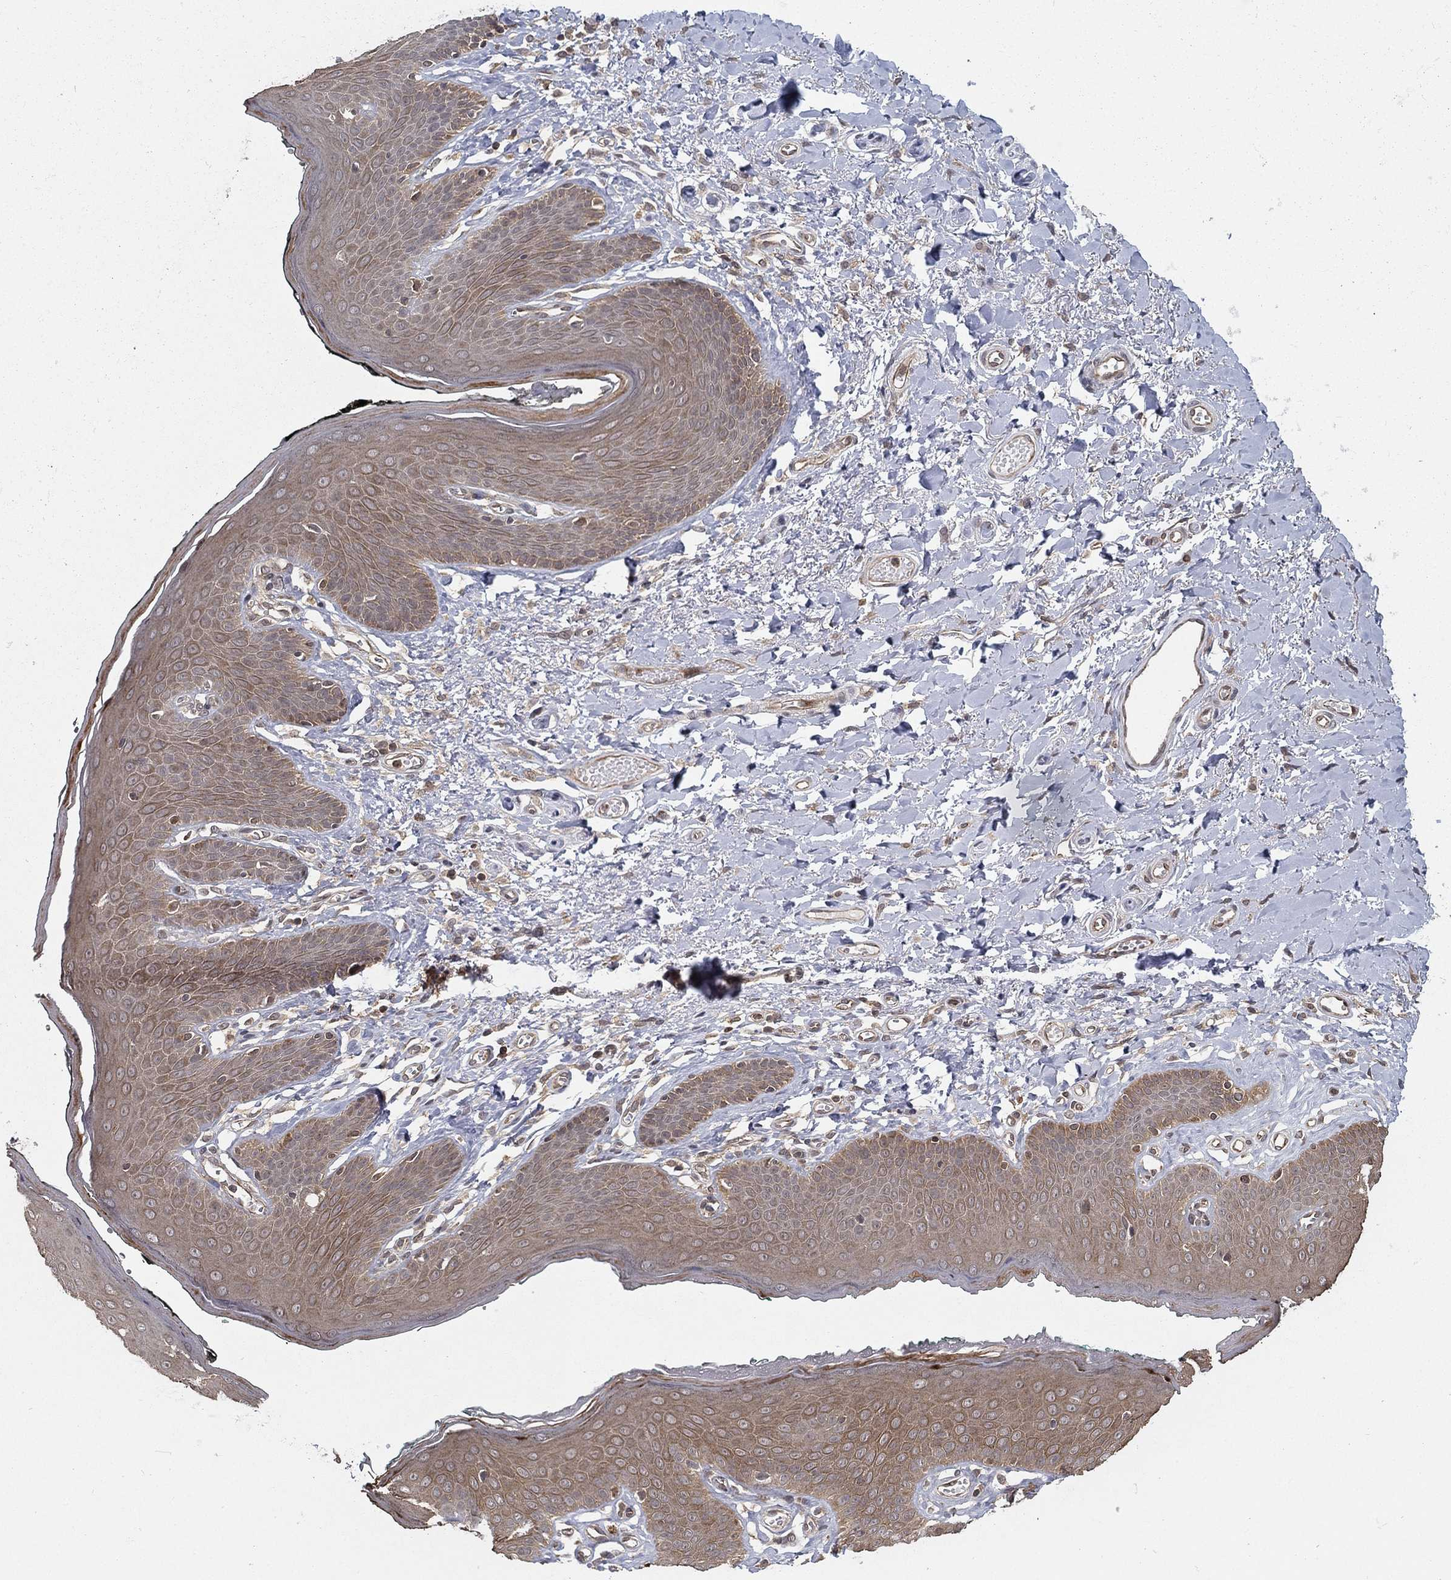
{"staining": {"intensity": "weak", "quantity": "25%-75%", "location": "cytoplasmic/membranous"}, "tissue": "vagina", "cell_type": "Squamous epithelial cells", "image_type": "normal", "snomed": [{"axis": "morphology", "description": "Normal tissue, NOS"}, {"axis": "topography", "description": "Vagina"}], "caption": "DAB immunohistochemical staining of unremarkable human vagina demonstrates weak cytoplasmic/membranous protein staining in about 25%-75% of squamous epithelial cells.", "gene": "UACA", "patient": {"sex": "female", "age": 66}}